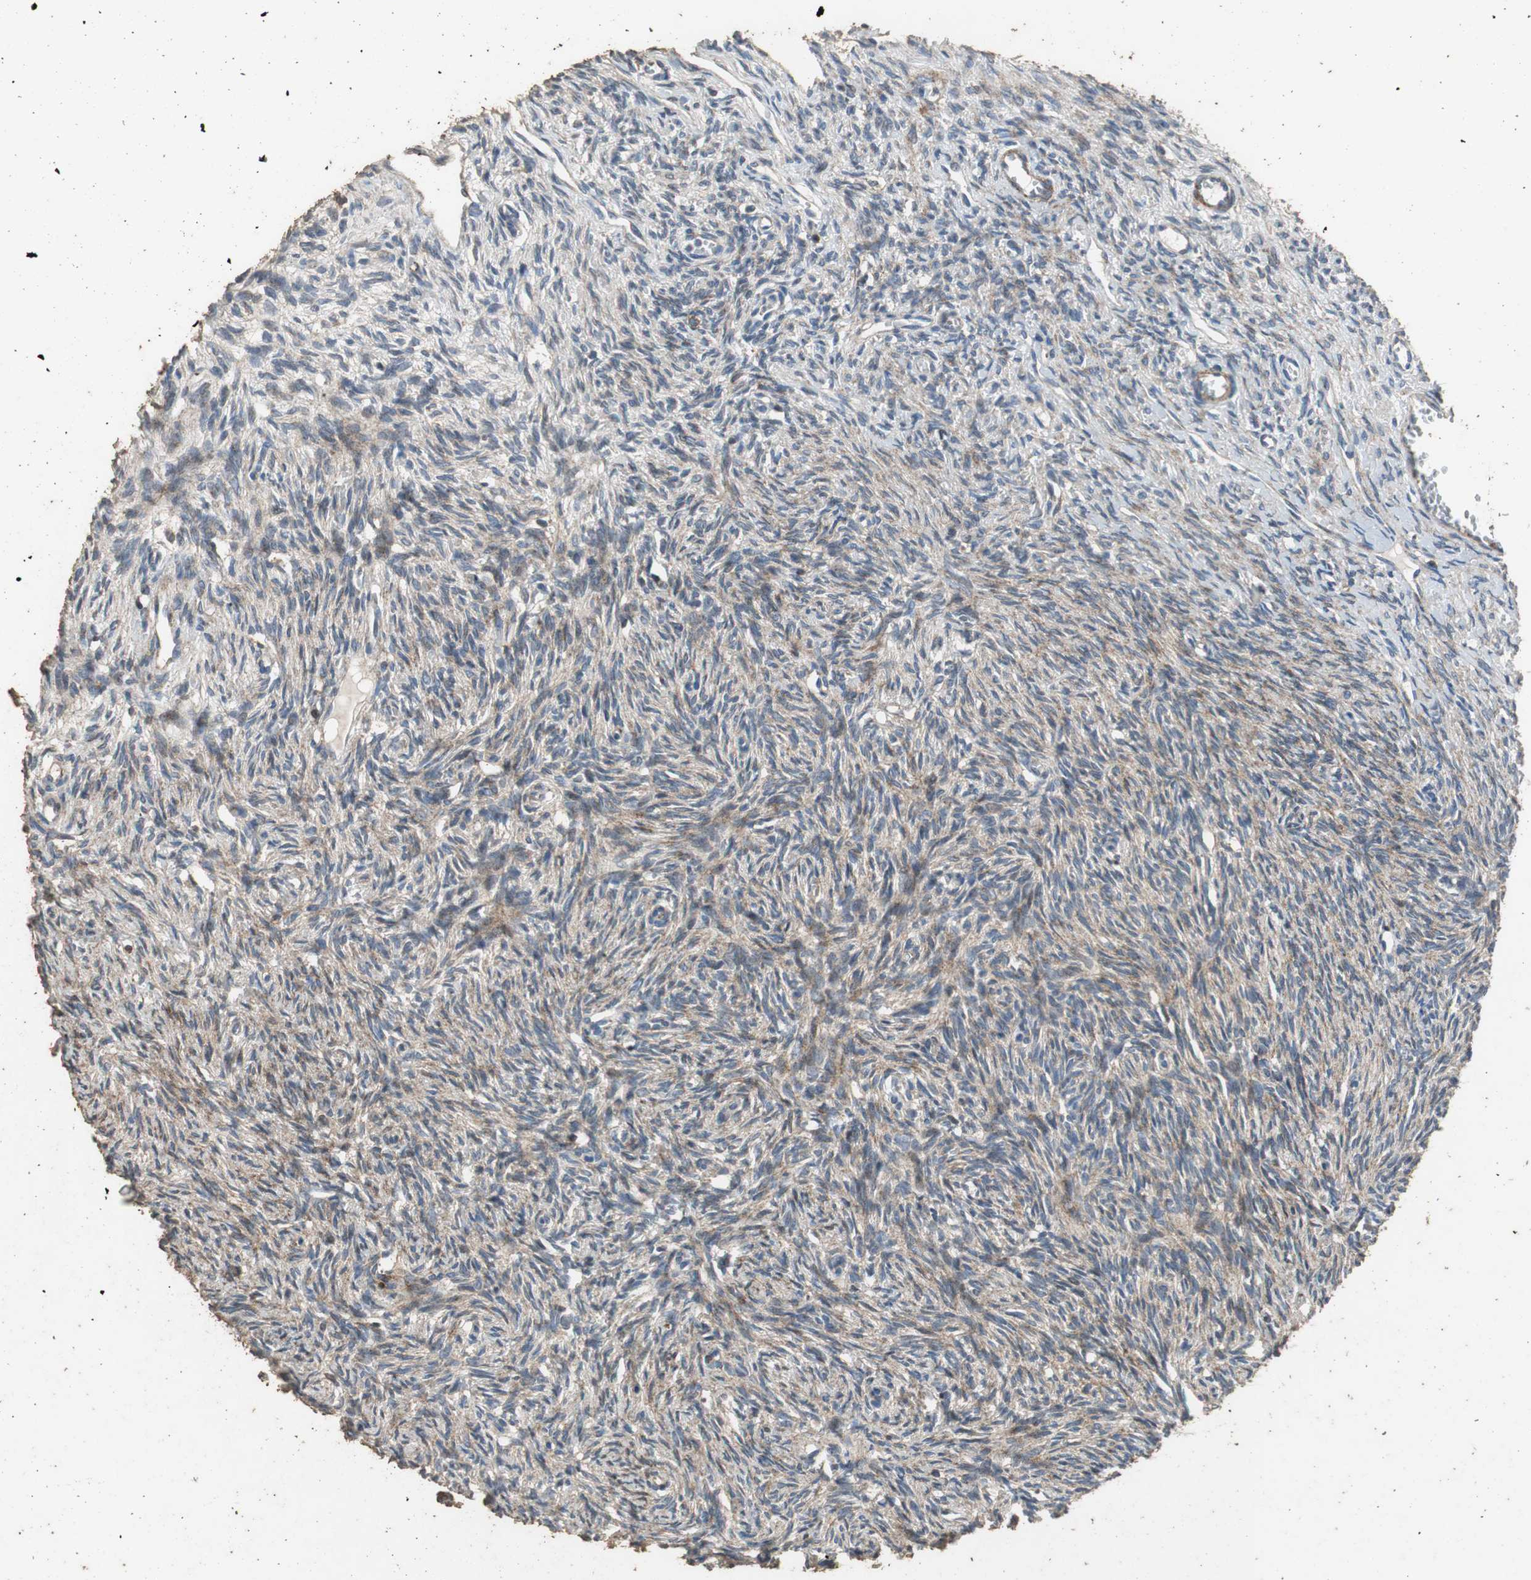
{"staining": {"intensity": "weak", "quantity": ">75%", "location": "cytoplasmic/membranous"}, "tissue": "ovary", "cell_type": "Ovarian stroma cells", "image_type": "normal", "snomed": [{"axis": "morphology", "description": "Normal tissue, NOS"}, {"axis": "topography", "description": "Ovary"}], "caption": "Immunohistochemical staining of normal human ovary demonstrates >75% levels of weak cytoplasmic/membranous protein positivity in approximately >75% of ovarian stroma cells.", "gene": "PRKRA", "patient": {"sex": "female", "age": 33}}